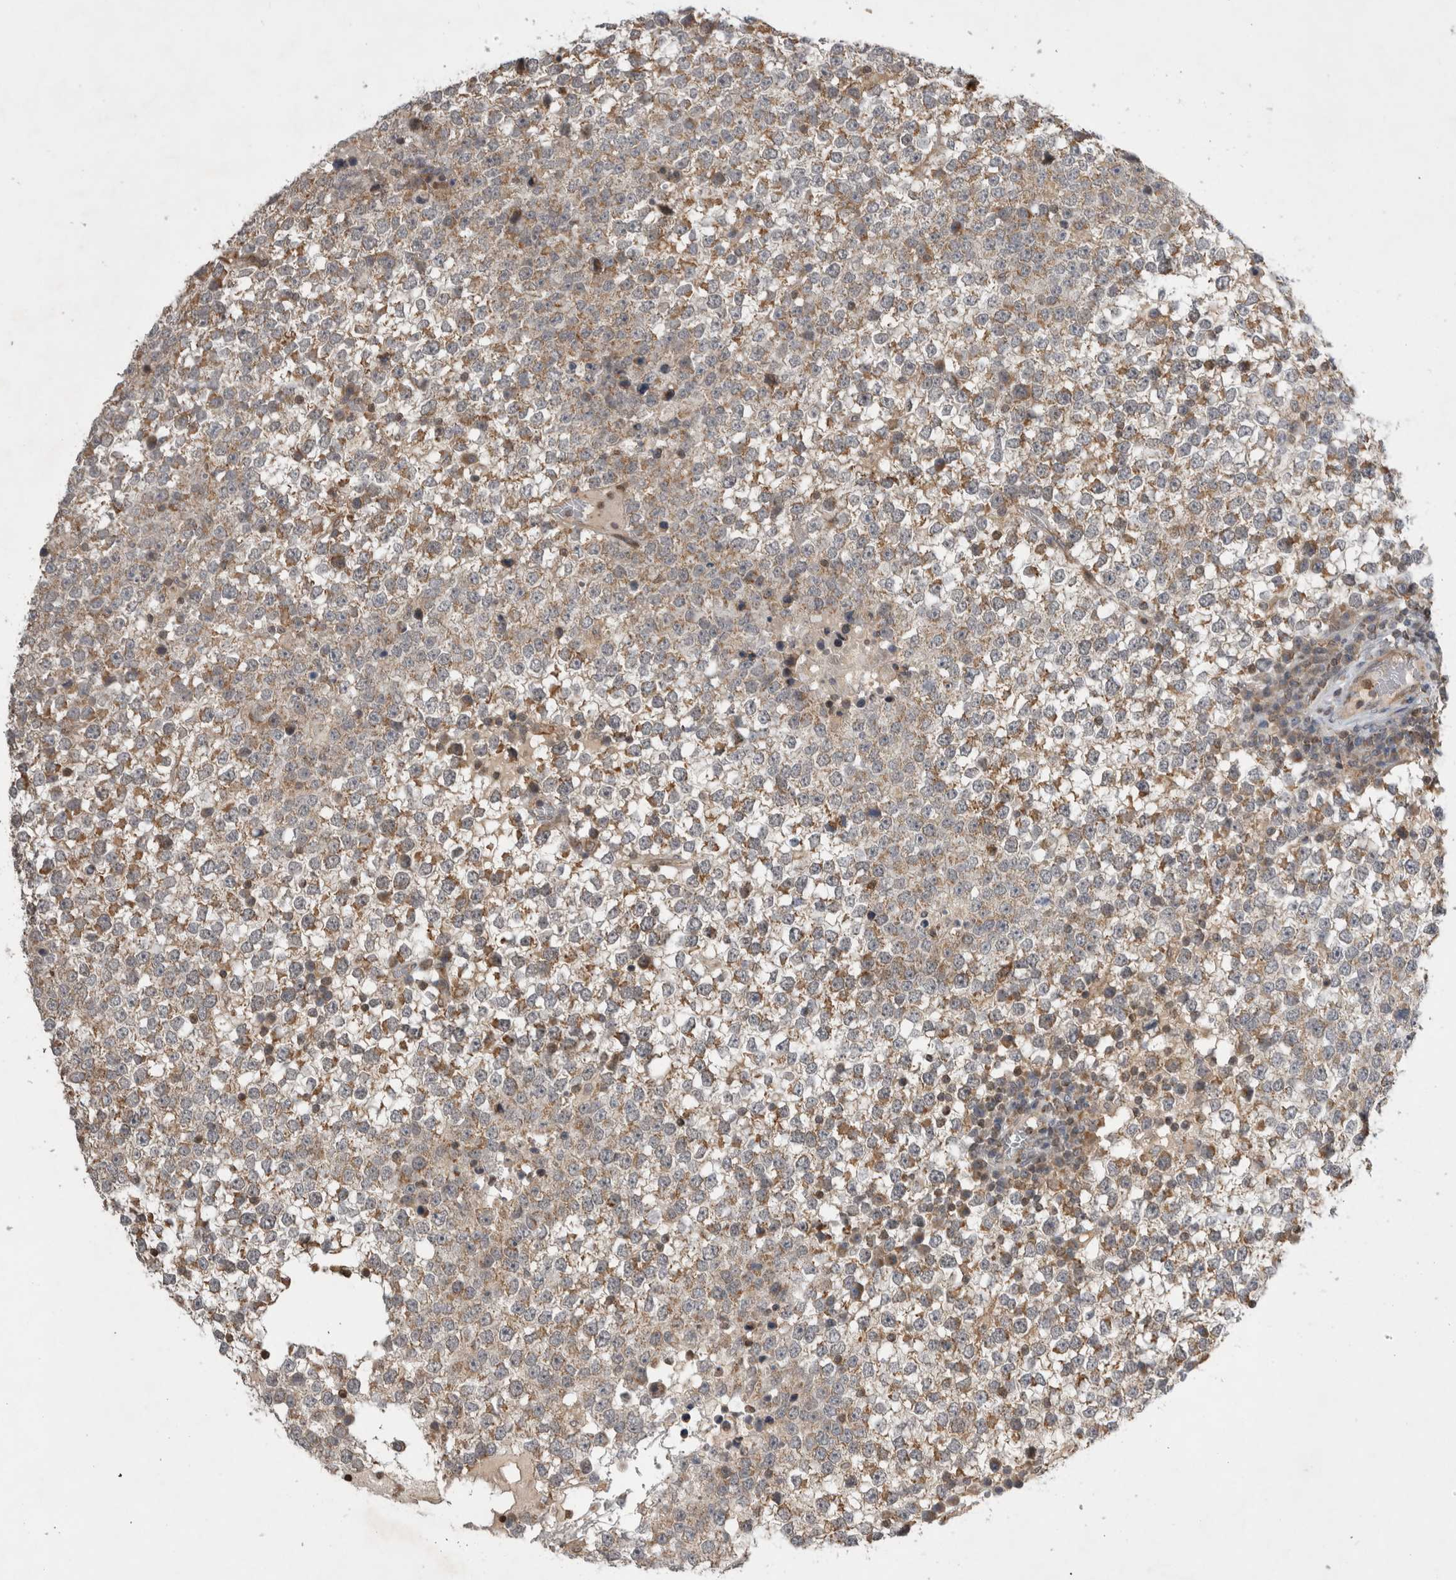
{"staining": {"intensity": "weak", "quantity": ">75%", "location": "cytoplasmic/membranous"}, "tissue": "testis cancer", "cell_type": "Tumor cells", "image_type": "cancer", "snomed": [{"axis": "morphology", "description": "Seminoma, NOS"}, {"axis": "topography", "description": "Testis"}], "caption": "Protein staining by immunohistochemistry (IHC) shows weak cytoplasmic/membranous positivity in approximately >75% of tumor cells in seminoma (testis).", "gene": "KCNIP1", "patient": {"sex": "male", "age": 65}}